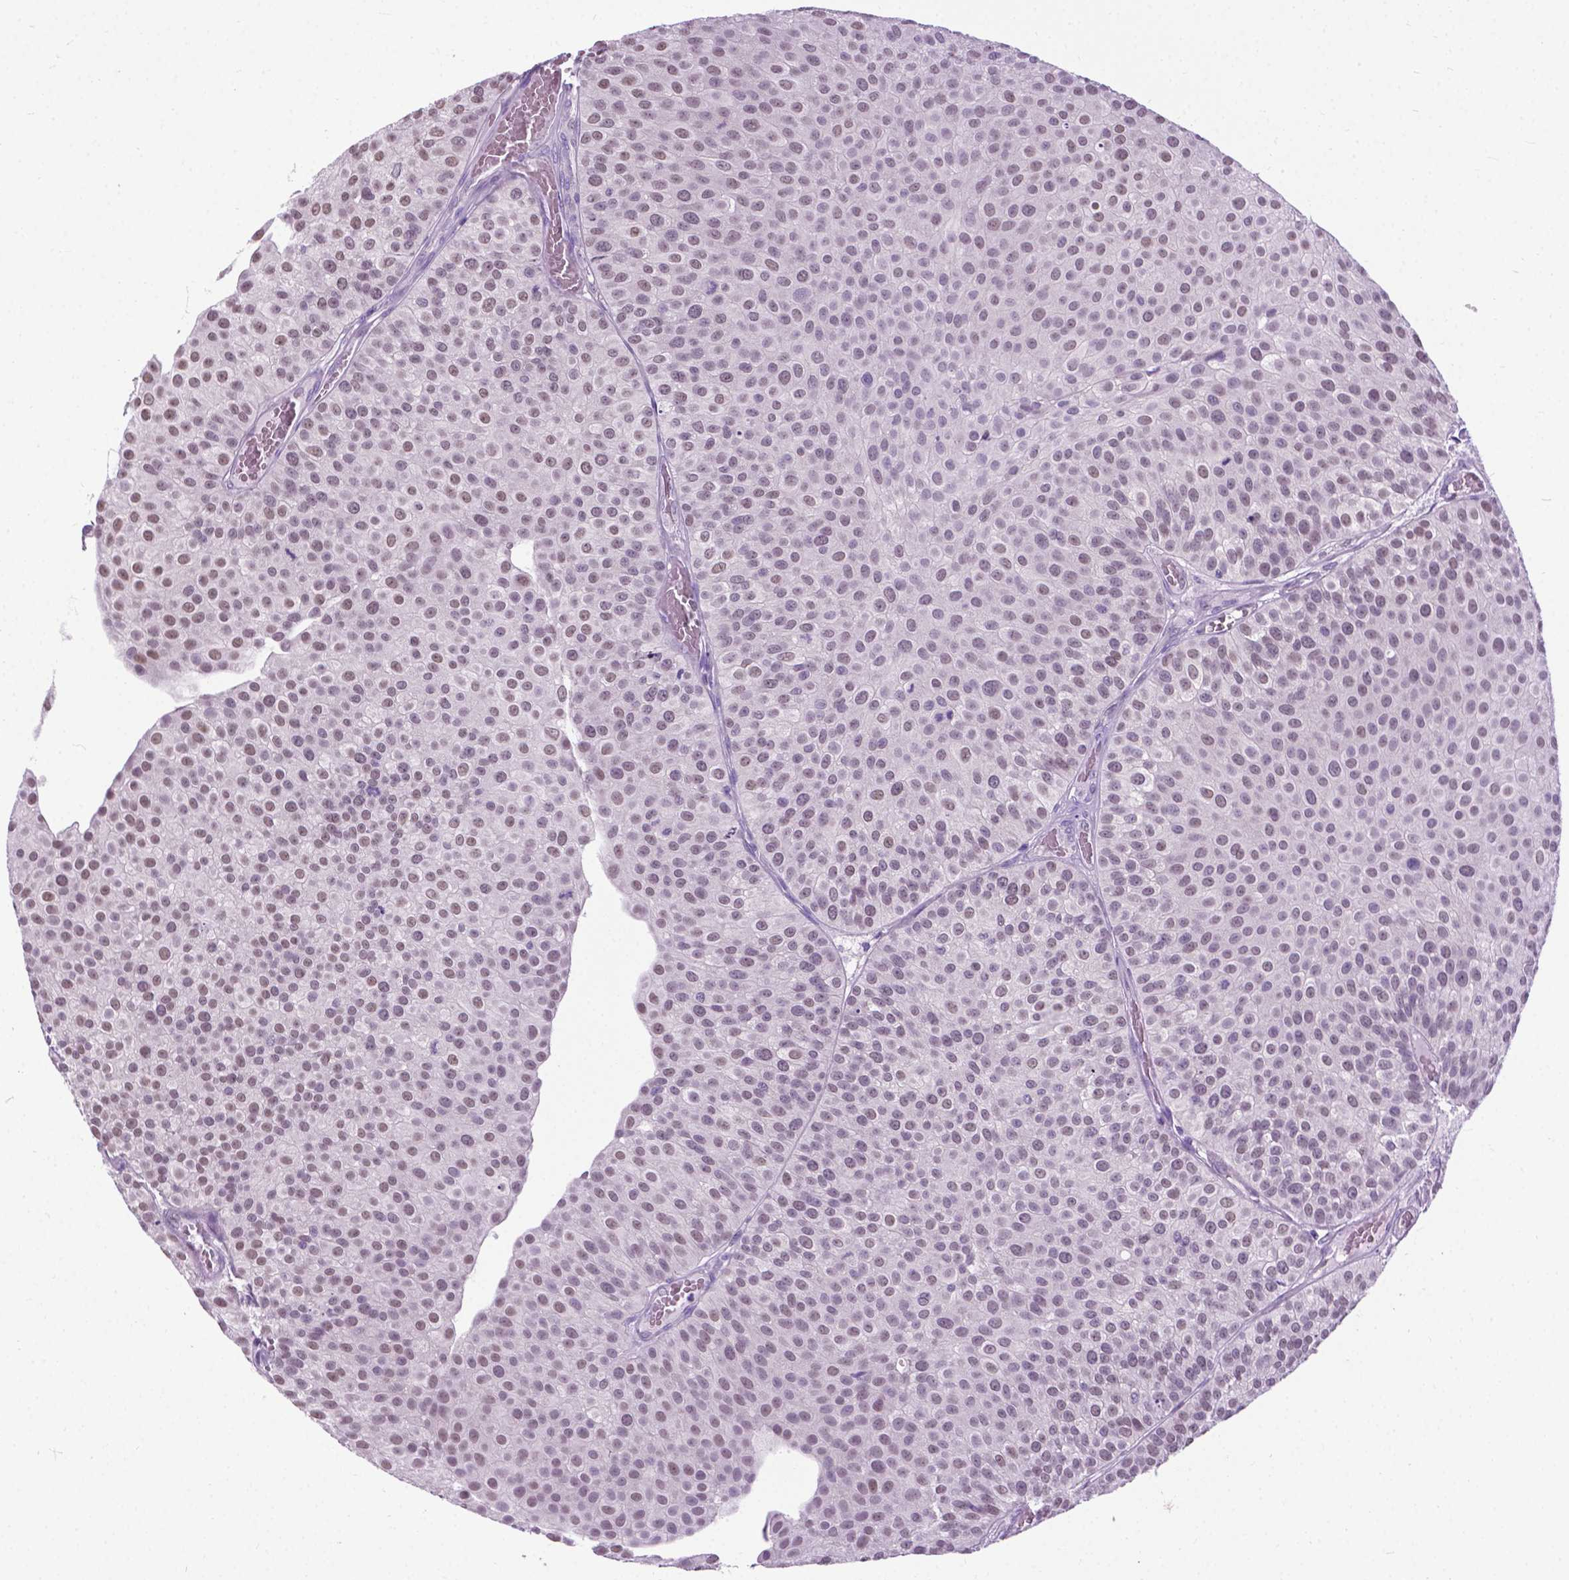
{"staining": {"intensity": "weak", "quantity": "25%-75%", "location": "nuclear"}, "tissue": "urothelial cancer", "cell_type": "Tumor cells", "image_type": "cancer", "snomed": [{"axis": "morphology", "description": "Urothelial carcinoma, Low grade"}, {"axis": "topography", "description": "Urinary bladder"}], "caption": "Human low-grade urothelial carcinoma stained with a protein marker demonstrates weak staining in tumor cells.", "gene": "APCDD1L", "patient": {"sex": "female", "age": 87}}